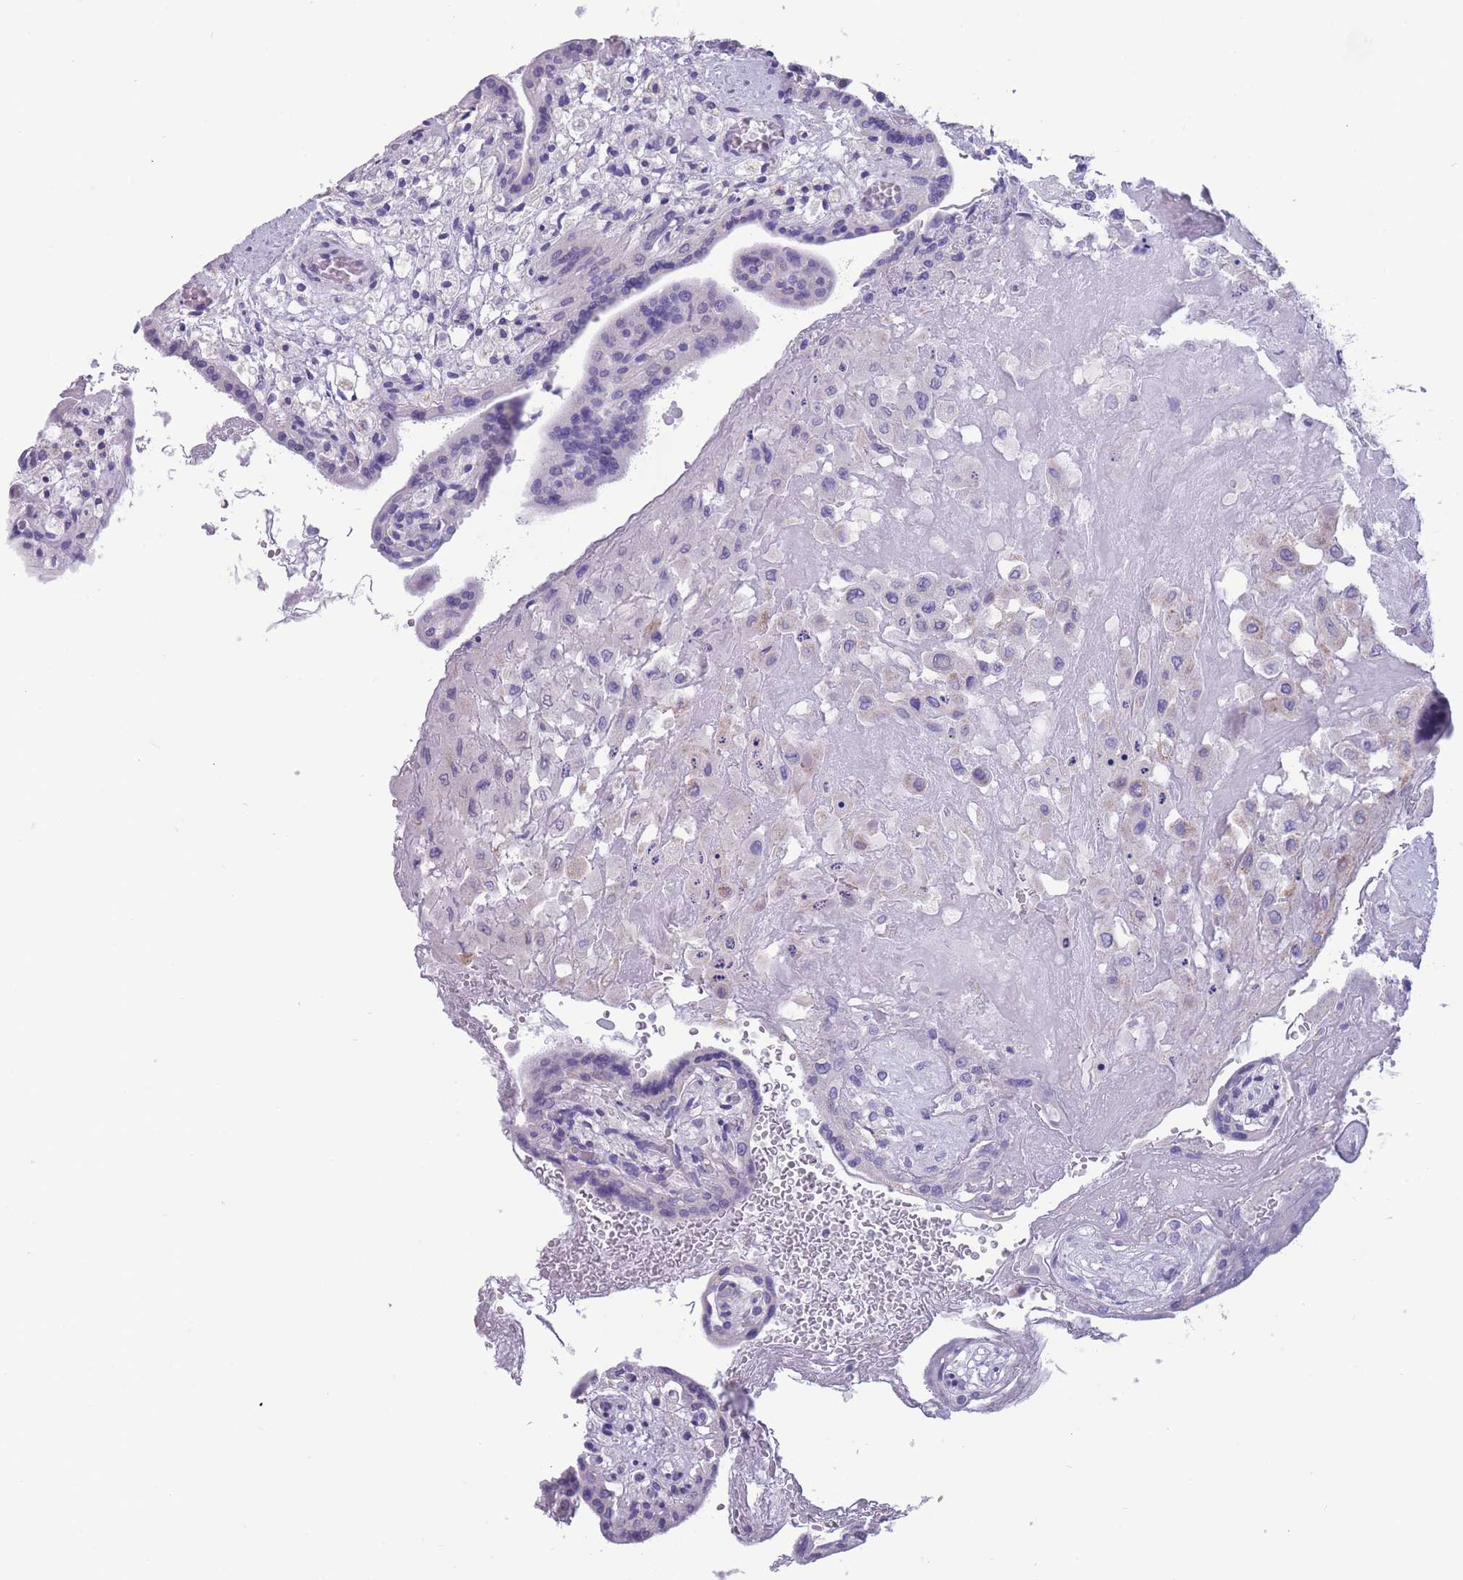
{"staining": {"intensity": "negative", "quantity": "none", "location": "none"}, "tissue": "placenta", "cell_type": "Decidual cells", "image_type": "normal", "snomed": [{"axis": "morphology", "description": "Normal tissue, NOS"}, {"axis": "topography", "description": "Placenta"}], "caption": "A micrograph of human placenta is negative for staining in decidual cells. (Brightfield microscopy of DAB (3,3'-diaminobenzidine) immunohistochemistry (IHC) at high magnification).", "gene": "INTS2", "patient": {"sex": "female", "age": 37}}